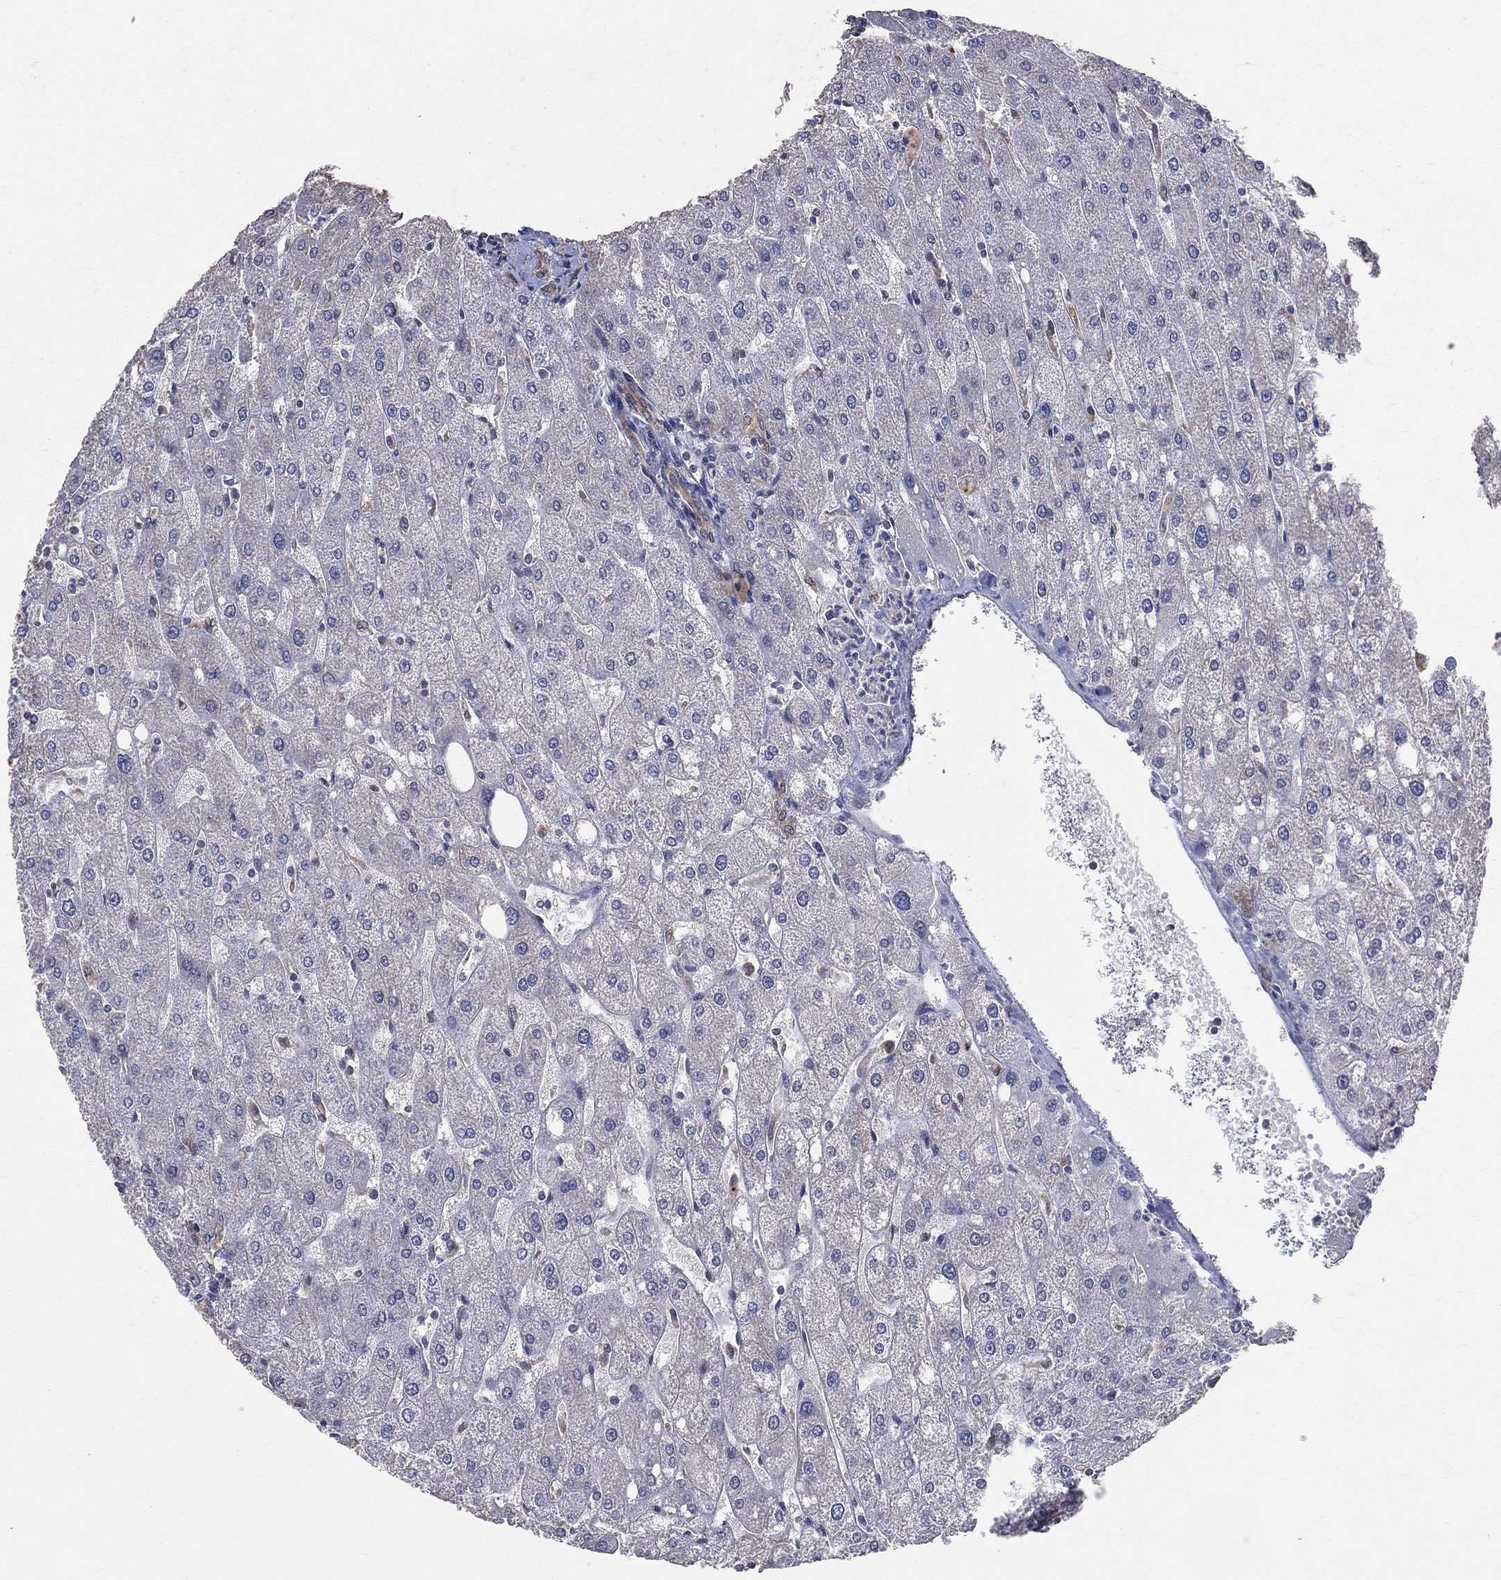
{"staining": {"intensity": "weak", "quantity": ">75%", "location": "cytoplasmic/membranous"}, "tissue": "liver", "cell_type": "Cholangiocytes", "image_type": "normal", "snomed": [{"axis": "morphology", "description": "Normal tissue, NOS"}, {"axis": "topography", "description": "Liver"}], "caption": "Unremarkable liver displays weak cytoplasmic/membranous staining in about >75% of cholangiocytes Nuclei are stained in blue..", "gene": "GMPR2", "patient": {"sex": "male", "age": 67}}